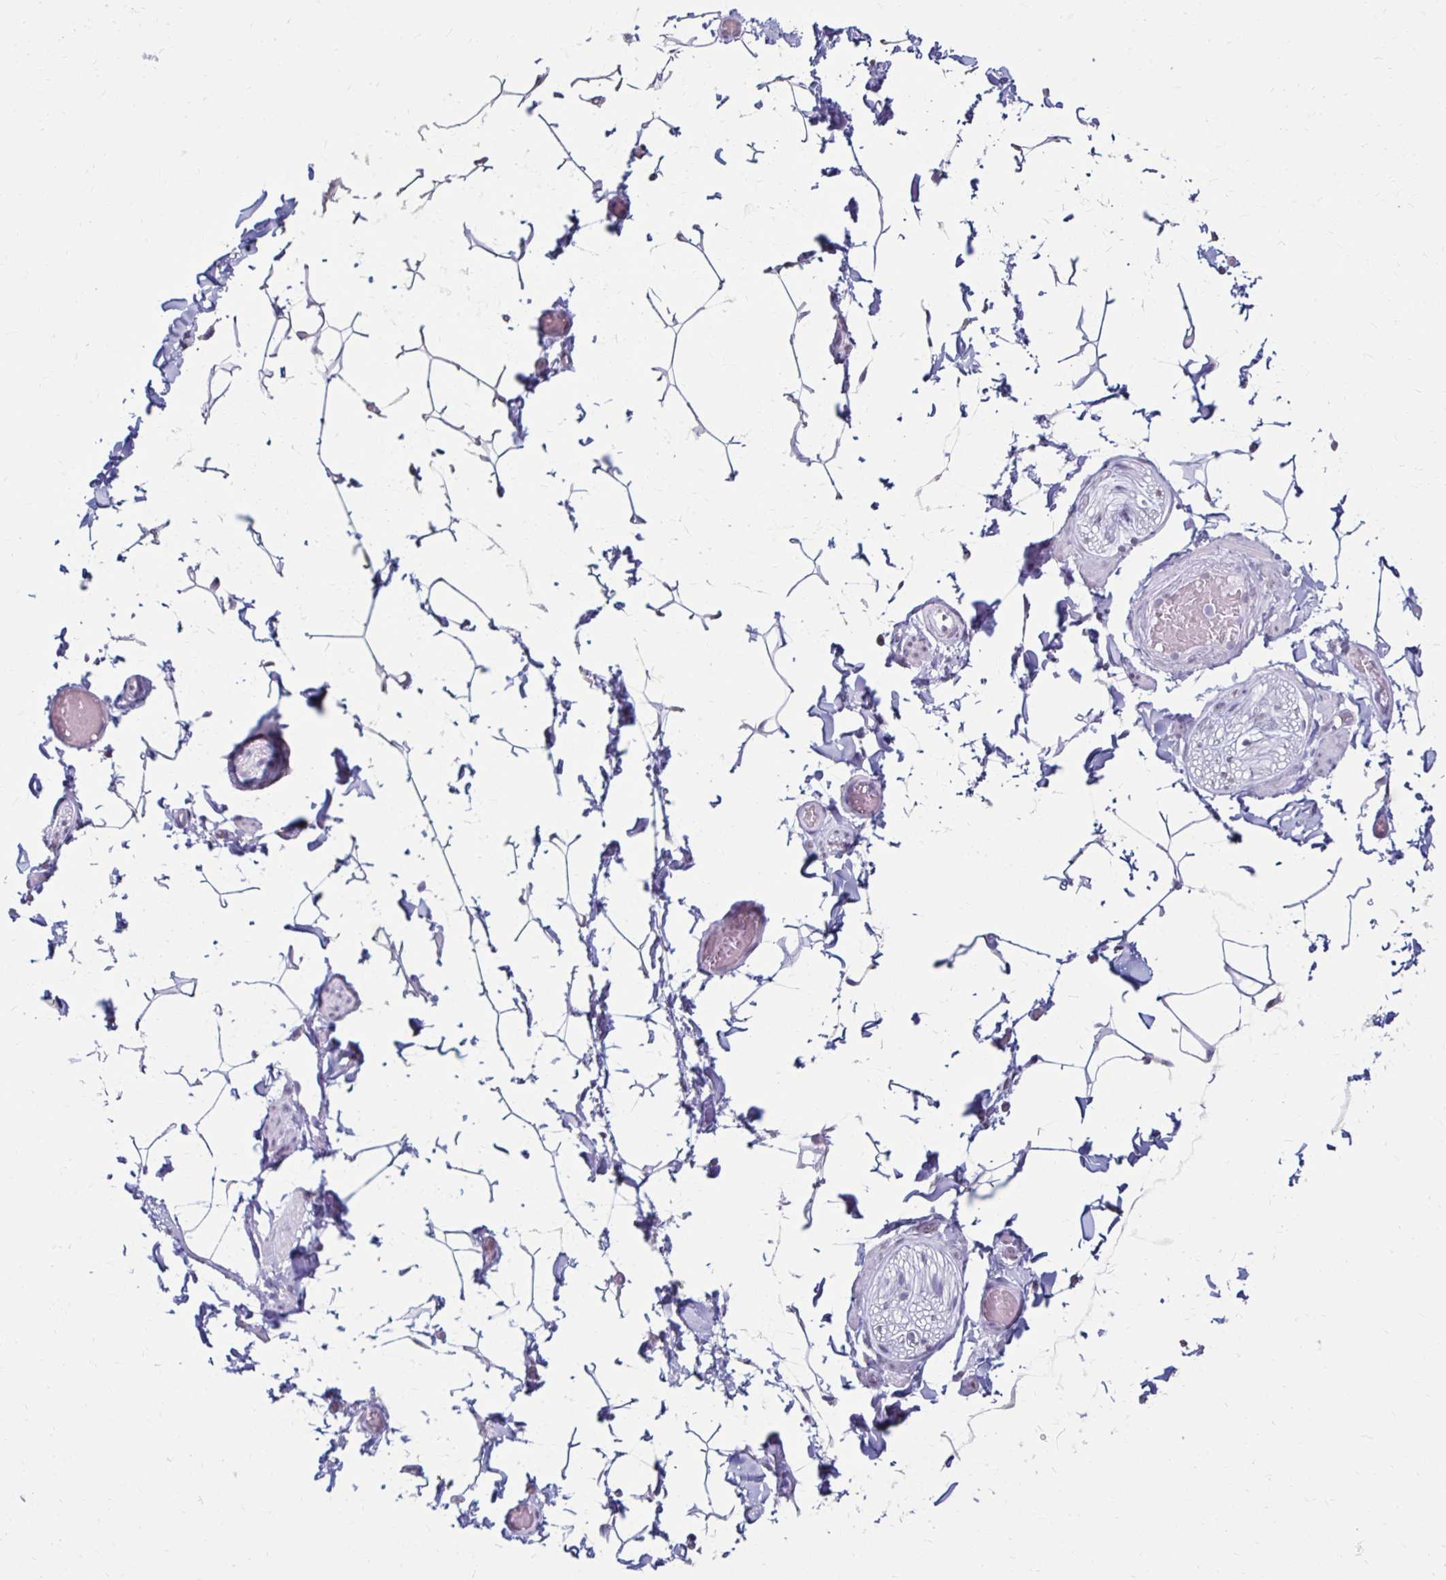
{"staining": {"intensity": "negative", "quantity": "none", "location": "none"}, "tissue": "adipose tissue", "cell_type": "Adipocytes", "image_type": "normal", "snomed": [{"axis": "morphology", "description": "Normal tissue, NOS"}, {"axis": "topography", "description": "Epididymis"}, {"axis": "topography", "description": "Peripheral nerve tissue"}], "caption": "DAB (3,3'-diaminobenzidine) immunohistochemical staining of benign human adipose tissue displays no significant expression in adipocytes.", "gene": "TOMM34", "patient": {"sex": "male", "age": 32}}